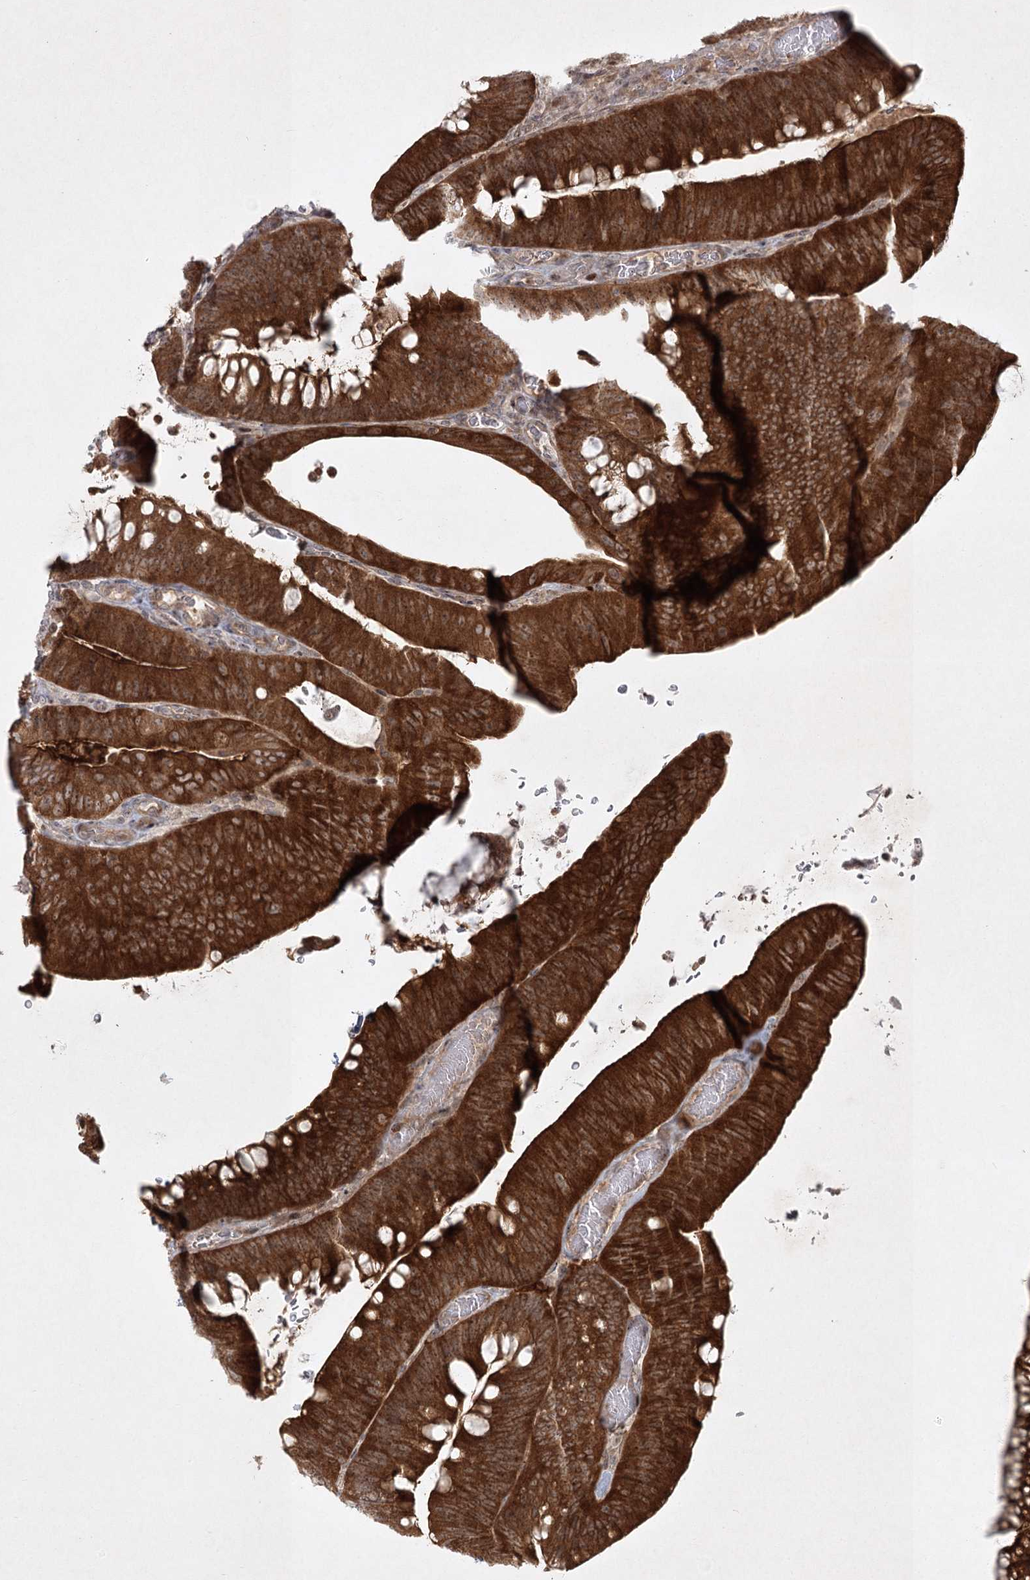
{"staining": {"intensity": "strong", "quantity": ">75%", "location": "cytoplasmic/membranous"}, "tissue": "colorectal cancer", "cell_type": "Tumor cells", "image_type": "cancer", "snomed": [{"axis": "morphology", "description": "Normal tissue, NOS"}, {"axis": "topography", "description": "Colon"}], "caption": "A photomicrograph of human colorectal cancer stained for a protein demonstrates strong cytoplasmic/membranous brown staining in tumor cells. The staining is performed using DAB (3,3'-diaminobenzidine) brown chromogen to label protein expression. The nuclei are counter-stained blue using hematoxylin.", "gene": "SH2D3A", "patient": {"sex": "female", "age": 82}}